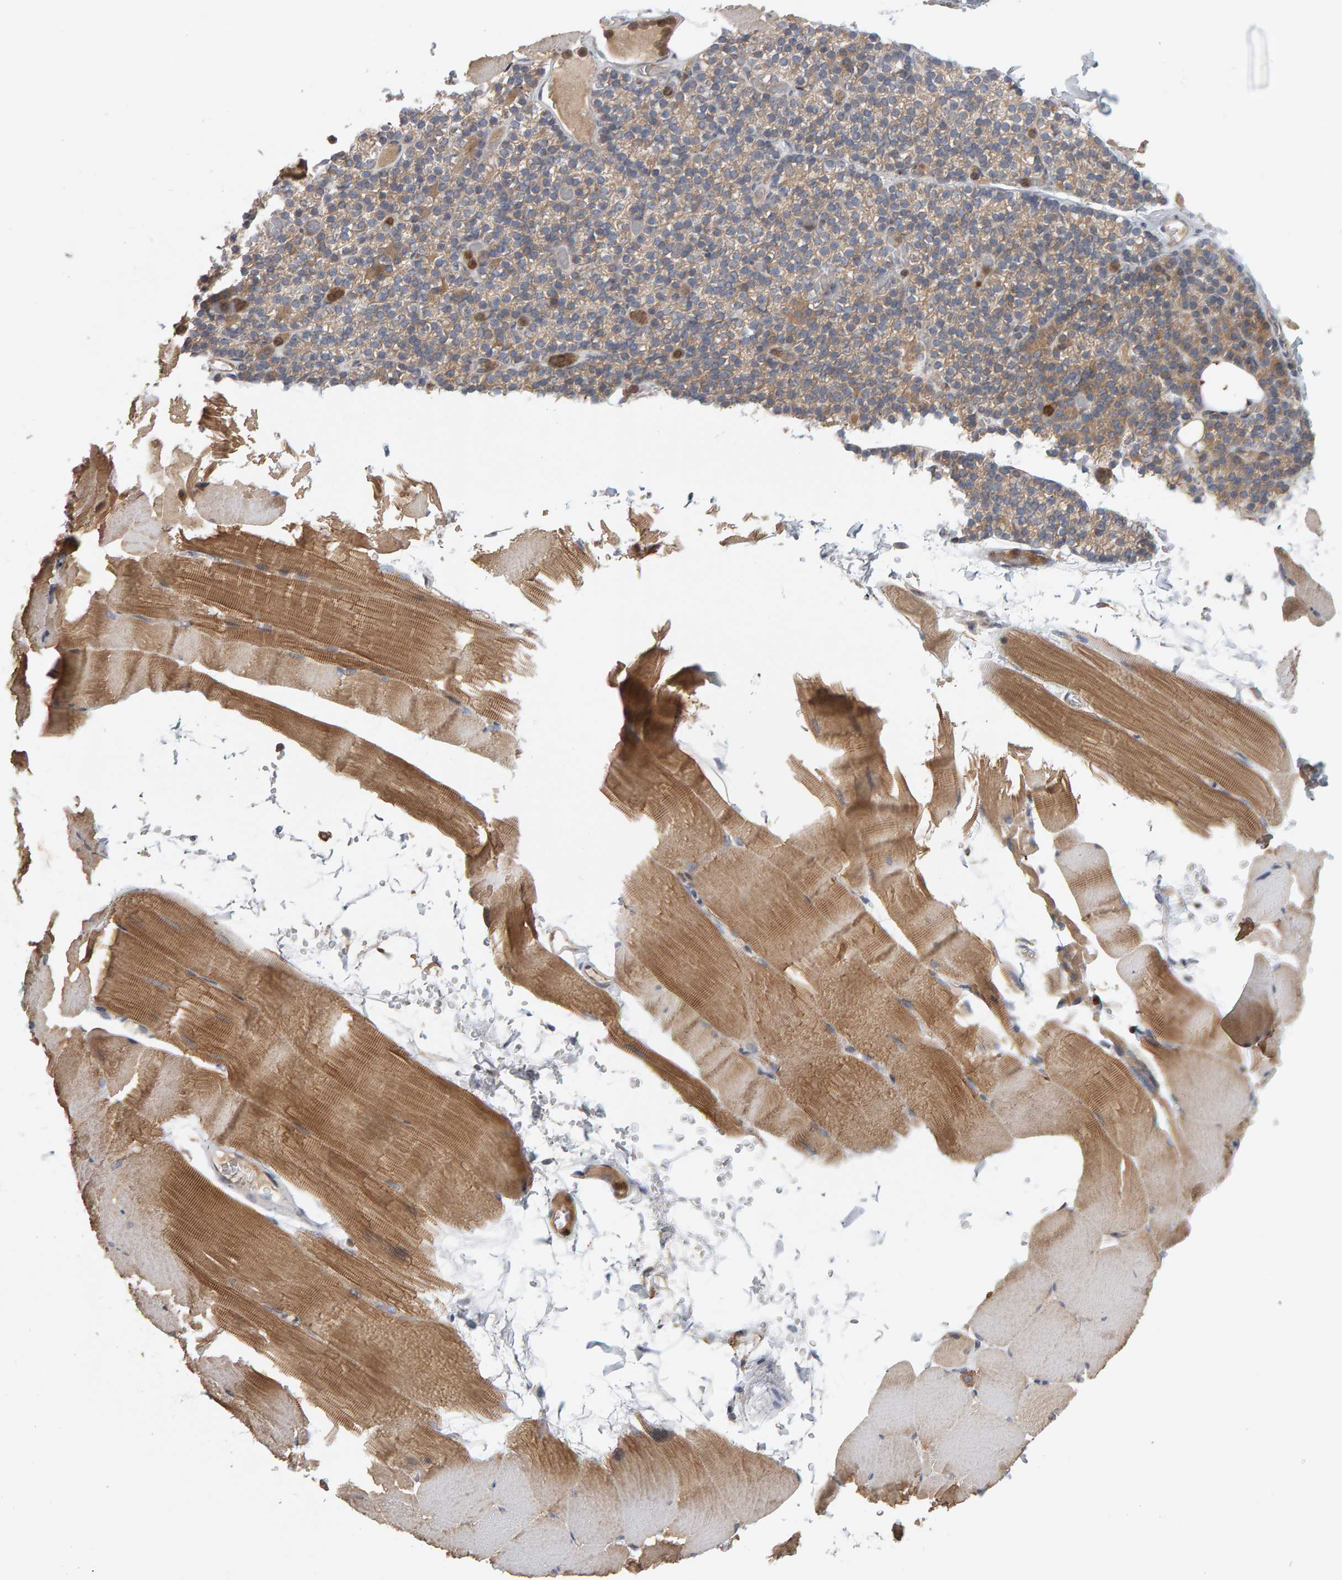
{"staining": {"intensity": "moderate", "quantity": ">75%", "location": "cytoplasmic/membranous"}, "tissue": "skeletal muscle", "cell_type": "Myocytes", "image_type": "normal", "snomed": [{"axis": "morphology", "description": "Normal tissue, NOS"}, {"axis": "topography", "description": "Skeletal muscle"}, {"axis": "topography", "description": "Parathyroid gland"}], "caption": "Immunohistochemical staining of benign human skeletal muscle shows moderate cytoplasmic/membranous protein positivity in about >75% of myocytes.", "gene": "C9orf72", "patient": {"sex": "female", "age": 37}}